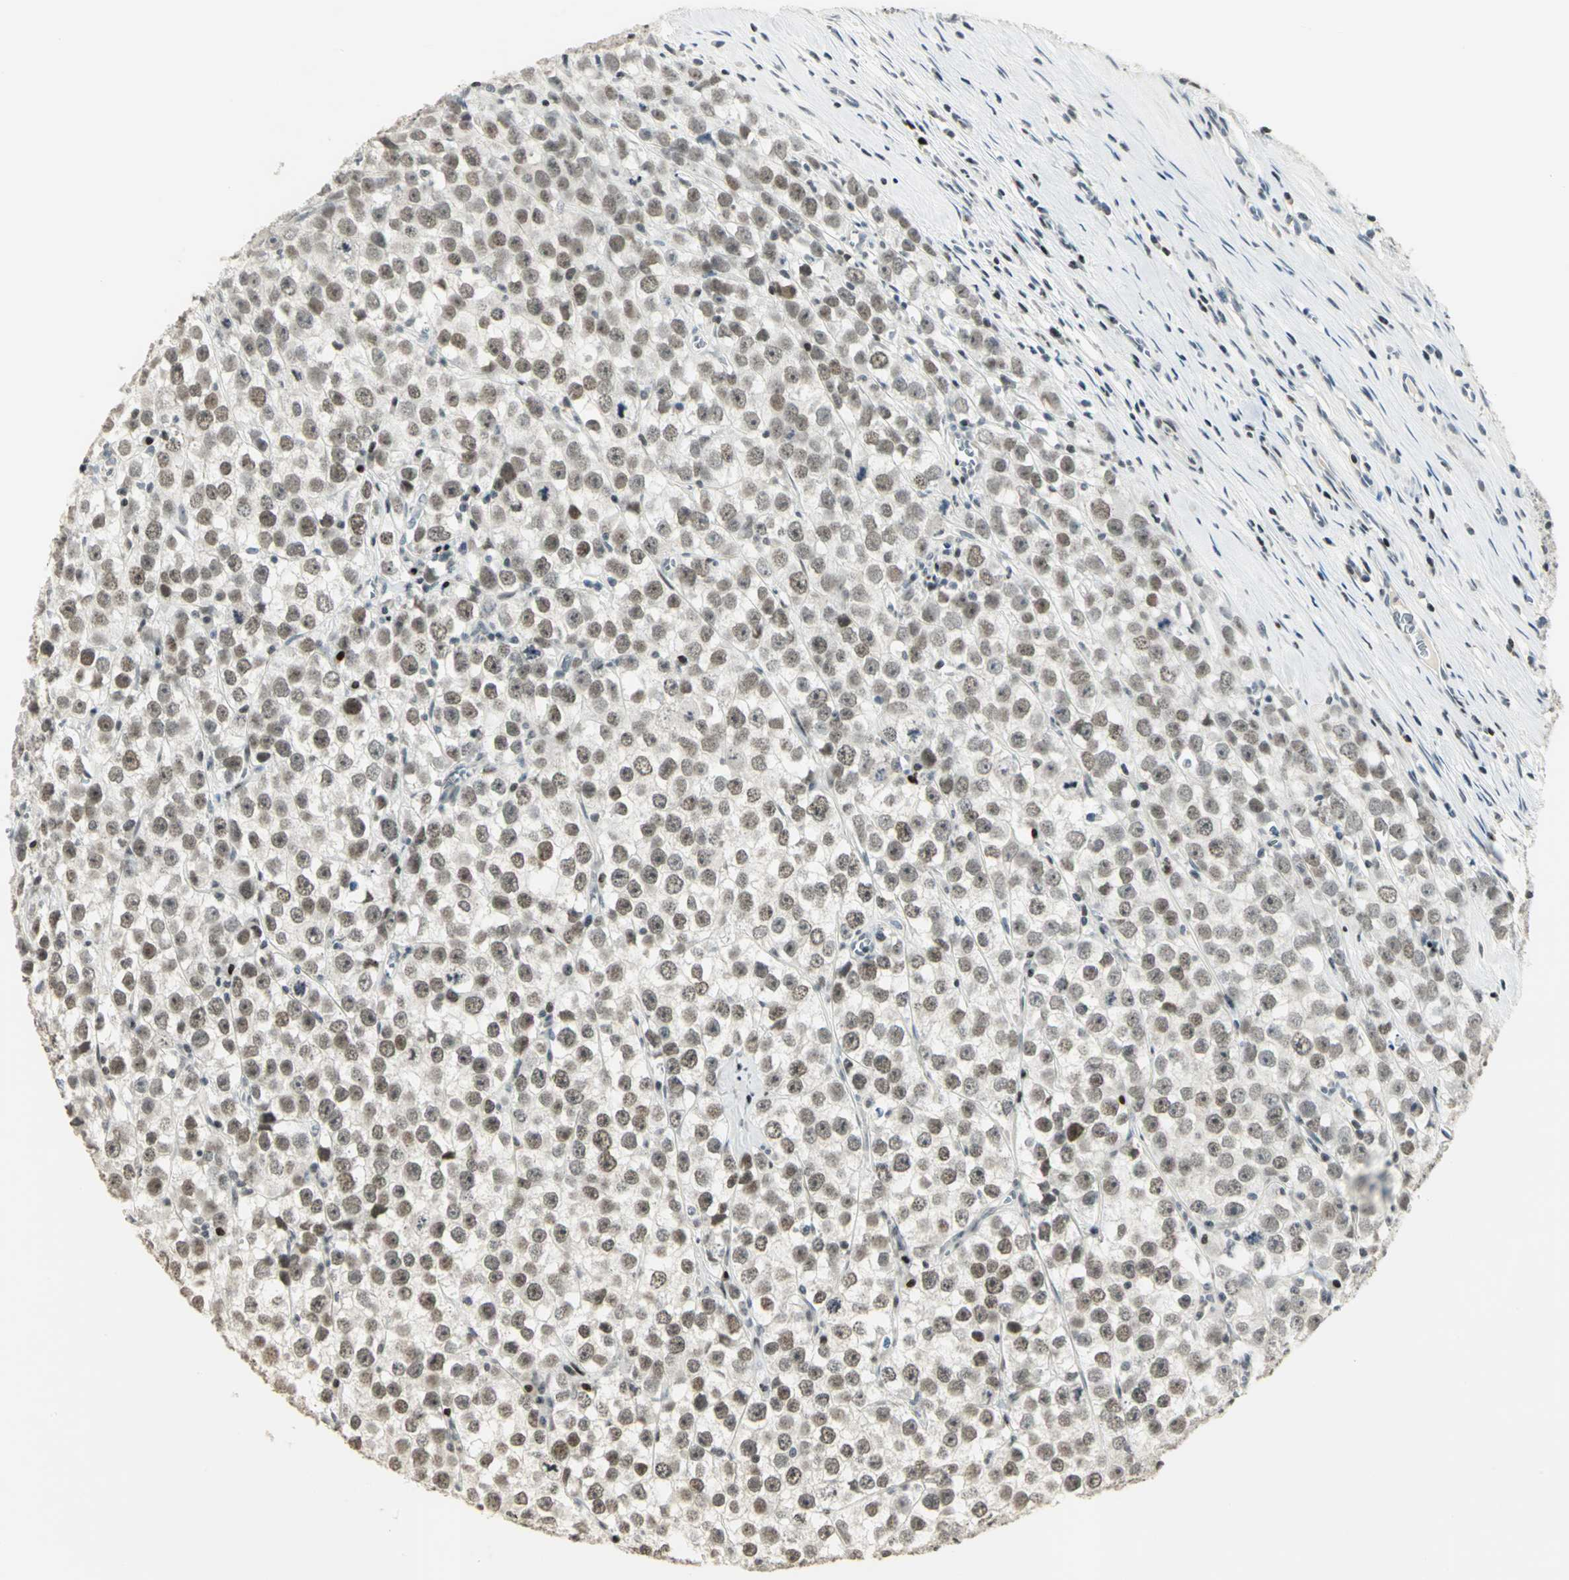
{"staining": {"intensity": "moderate", "quantity": "25%-75%", "location": "nuclear"}, "tissue": "testis cancer", "cell_type": "Tumor cells", "image_type": "cancer", "snomed": [{"axis": "morphology", "description": "Seminoma, NOS"}, {"axis": "morphology", "description": "Carcinoma, Embryonal, NOS"}, {"axis": "topography", "description": "Testis"}], "caption": "Testis cancer (seminoma) stained with IHC displays moderate nuclear positivity in about 25%-75% of tumor cells.", "gene": "KDM1A", "patient": {"sex": "male", "age": 52}}